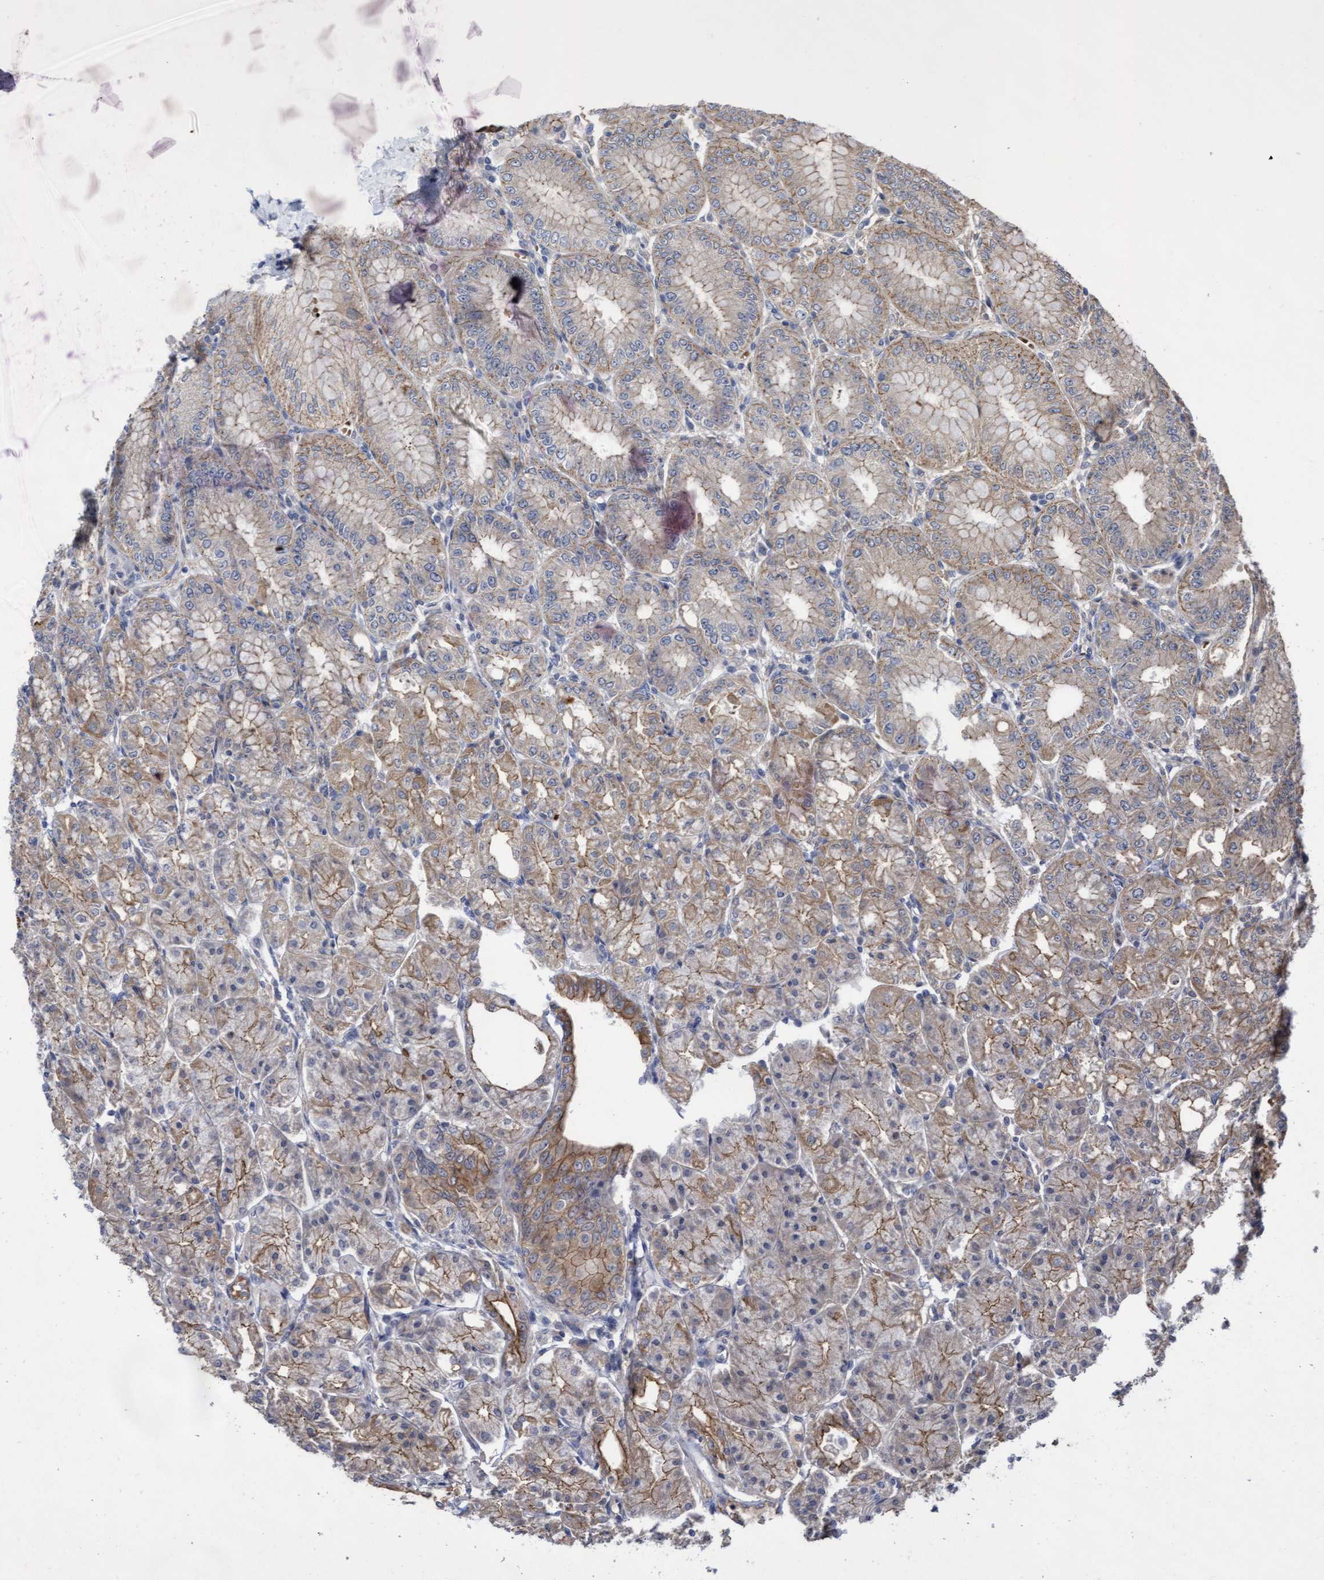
{"staining": {"intensity": "moderate", "quantity": "25%-75%", "location": "cytoplasmic/membranous"}, "tissue": "stomach", "cell_type": "Glandular cells", "image_type": "normal", "snomed": [{"axis": "morphology", "description": "Normal tissue, NOS"}, {"axis": "topography", "description": "Stomach, lower"}], "caption": "An immunohistochemistry histopathology image of unremarkable tissue is shown. Protein staining in brown labels moderate cytoplasmic/membranous positivity in stomach within glandular cells. The staining was performed using DAB, with brown indicating positive protein expression. Nuclei are stained blue with hematoxylin.", "gene": "COBL", "patient": {"sex": "male", "age": 71}}